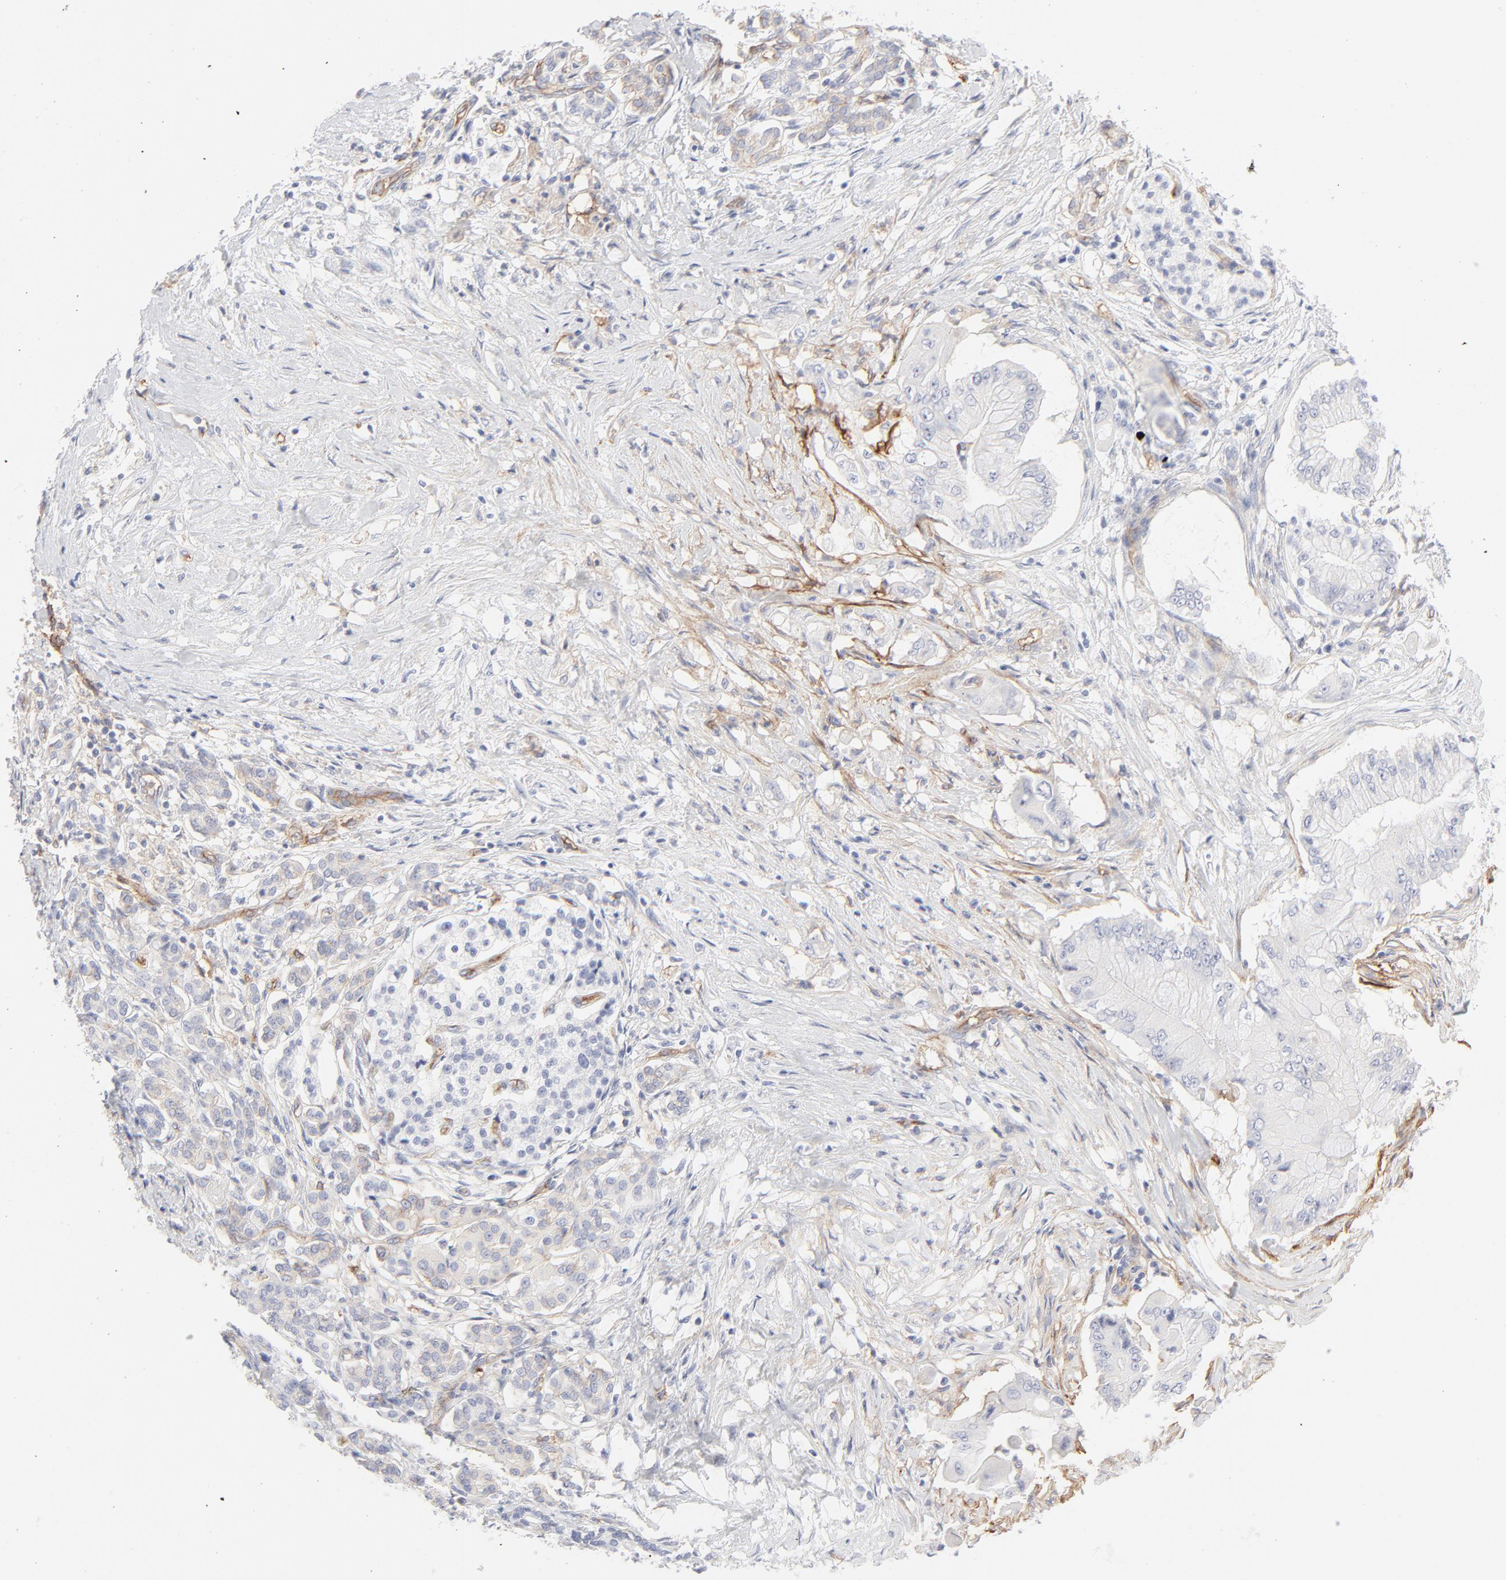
{"staining": {"intensity": "negative", "quantity": "none", "location": "none"}, "tissue": "pancreatic cancer", "cell_type": "Tumor cells", "image_type": "cancer", "snomed": [{"axis": "morphology", "description": "Adenocarcinoma, NOS"}, {"axis": "topography", "description": "Pancreas"}], "caption": "Micrograph shows no significant protein positivity in tumor cells of pancreatic adenocarcinoma.", "gene": "ITGA5", "patient": {"sex": "male", "age": 62}}